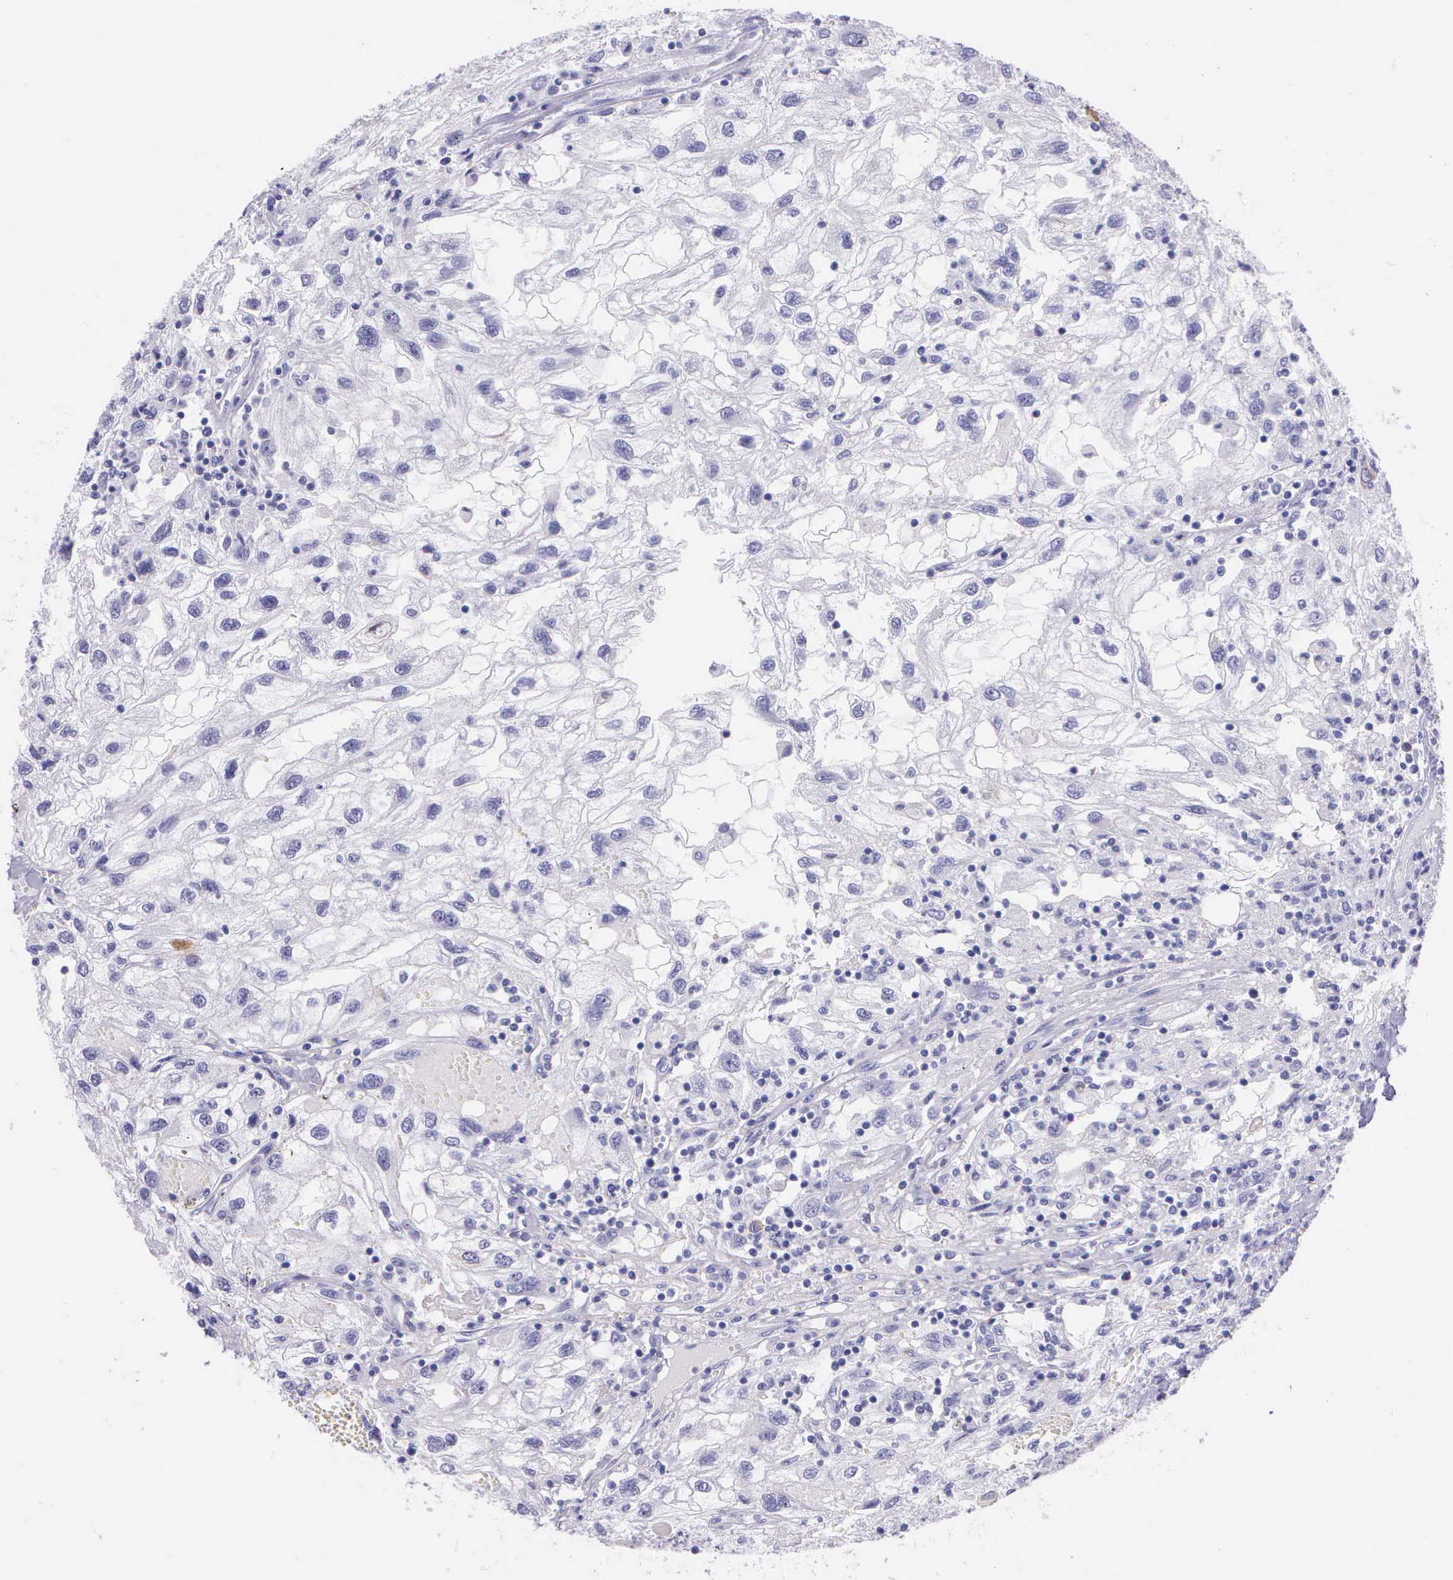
{"staining": {"intensity": "weak", "quantity": "<25%", "location": "cytoplasmic/membranous"}, "tissue": "renal cancer", "cell_type": "Tumor cells", "image_type": "cancer", "snomed": [{"axis": "morphology", "description": "Normal tissue, NOS"}, {"axis": "morphology", "description": "Adenocarcinoma, NOS"}, {"axis": "topography", "description": "Kidney"}], "caption": "High power microscopy image of an immunohistochemistry (IHC) image of adenocarcinoma (renal), revealing no significant staining in tumor cells.", "gene": "CCNB1", "patient": {"sex": "male", "age": 71}}